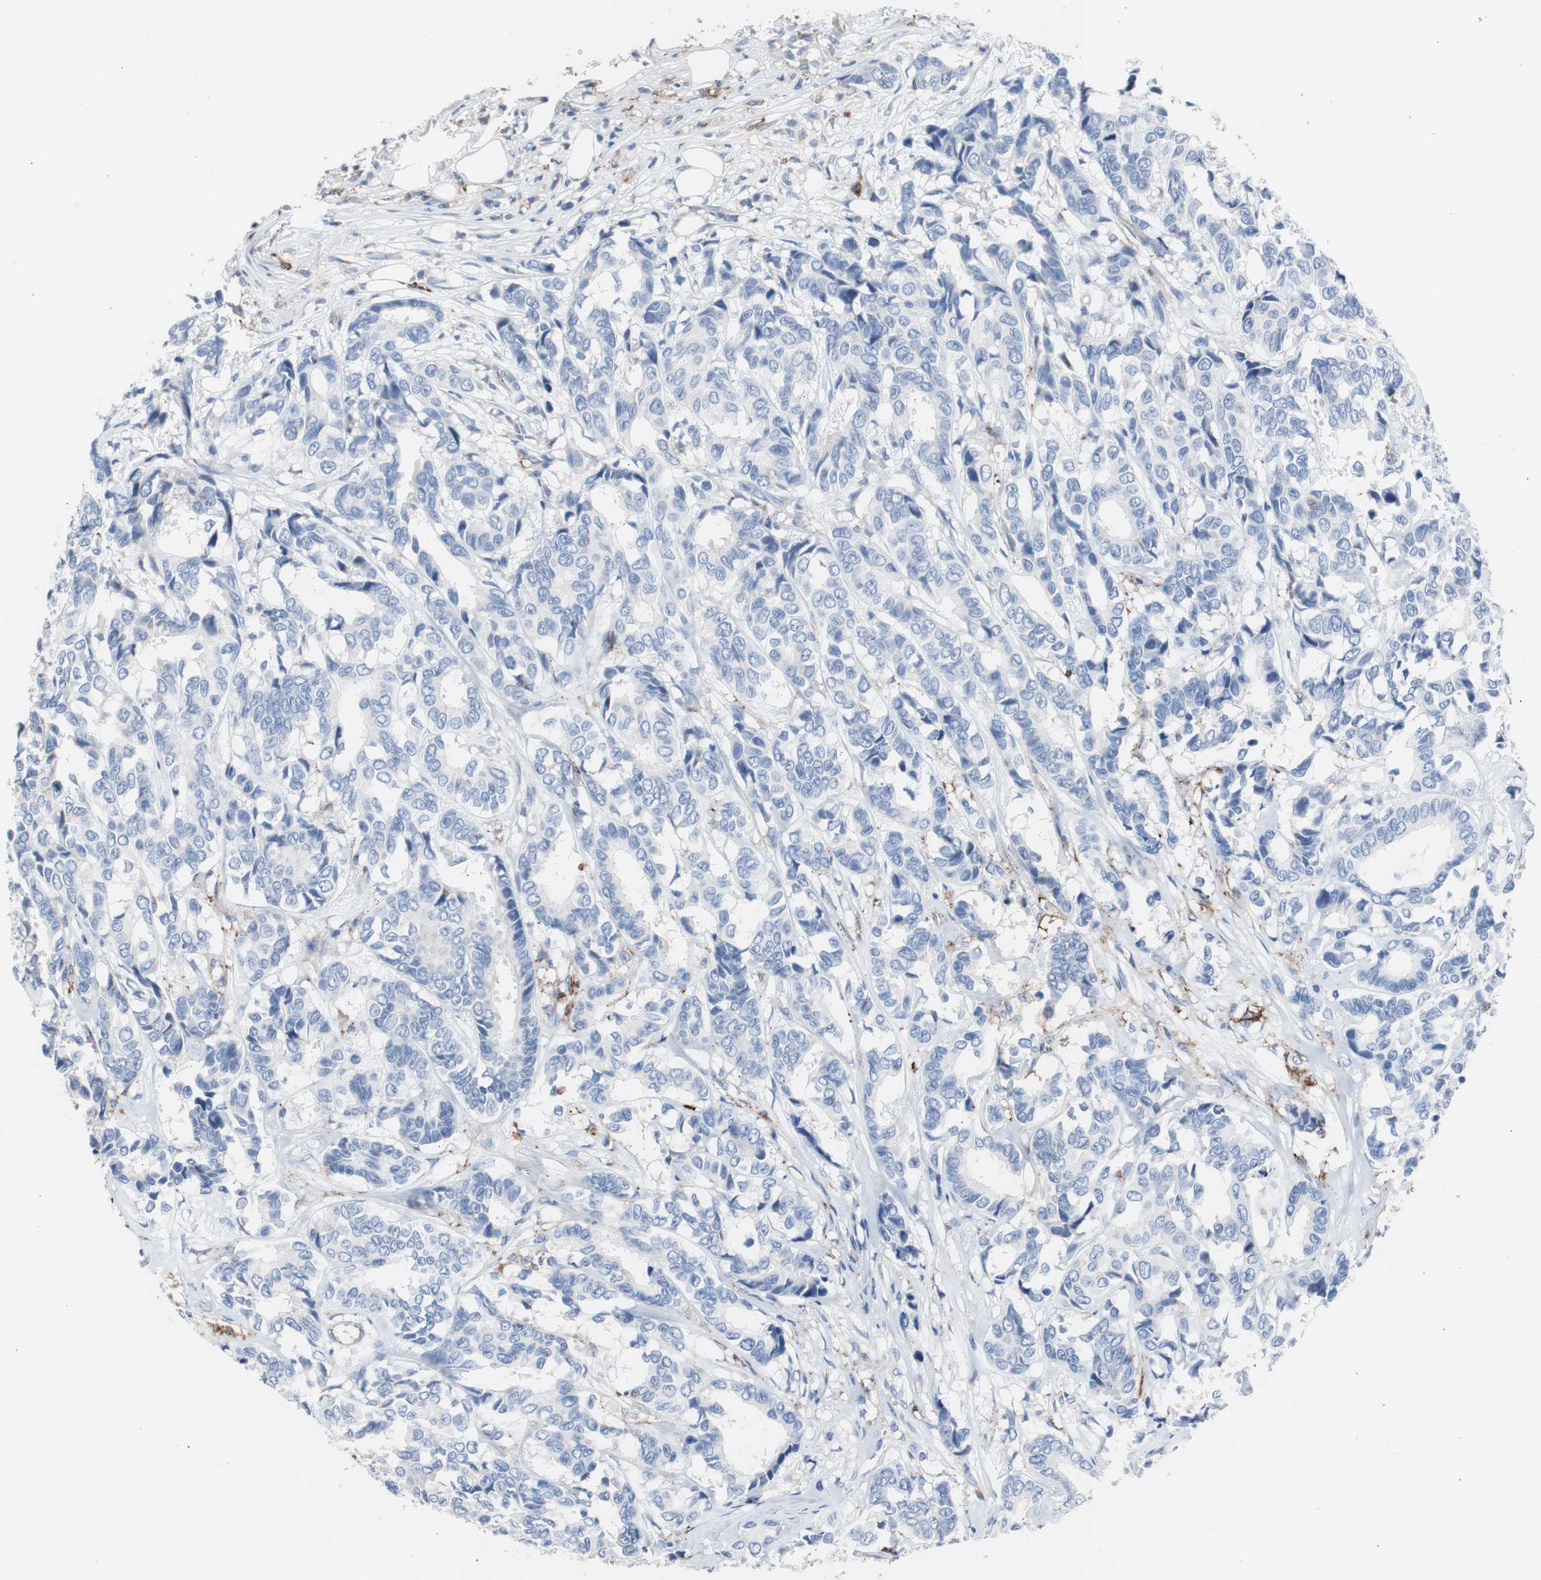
{"staining": {"intensity": "negative", "quantity": "none", "location": "none"}, "tissue": "breast cancer", "cell_type": "Tumor cells", "image_type": "cancer", "snomed": [{"axis": "morphology", "description": "Duct carcinoma"}, {"axis": "topography", "description": "Breast"}], "caption": "An image of intraductal carcinoma (breast) stained for a protein demonstrates no brown staining in tumor cells.", "gene": "FCGR2B", "patient": {"sex": "female", "age": 87}}